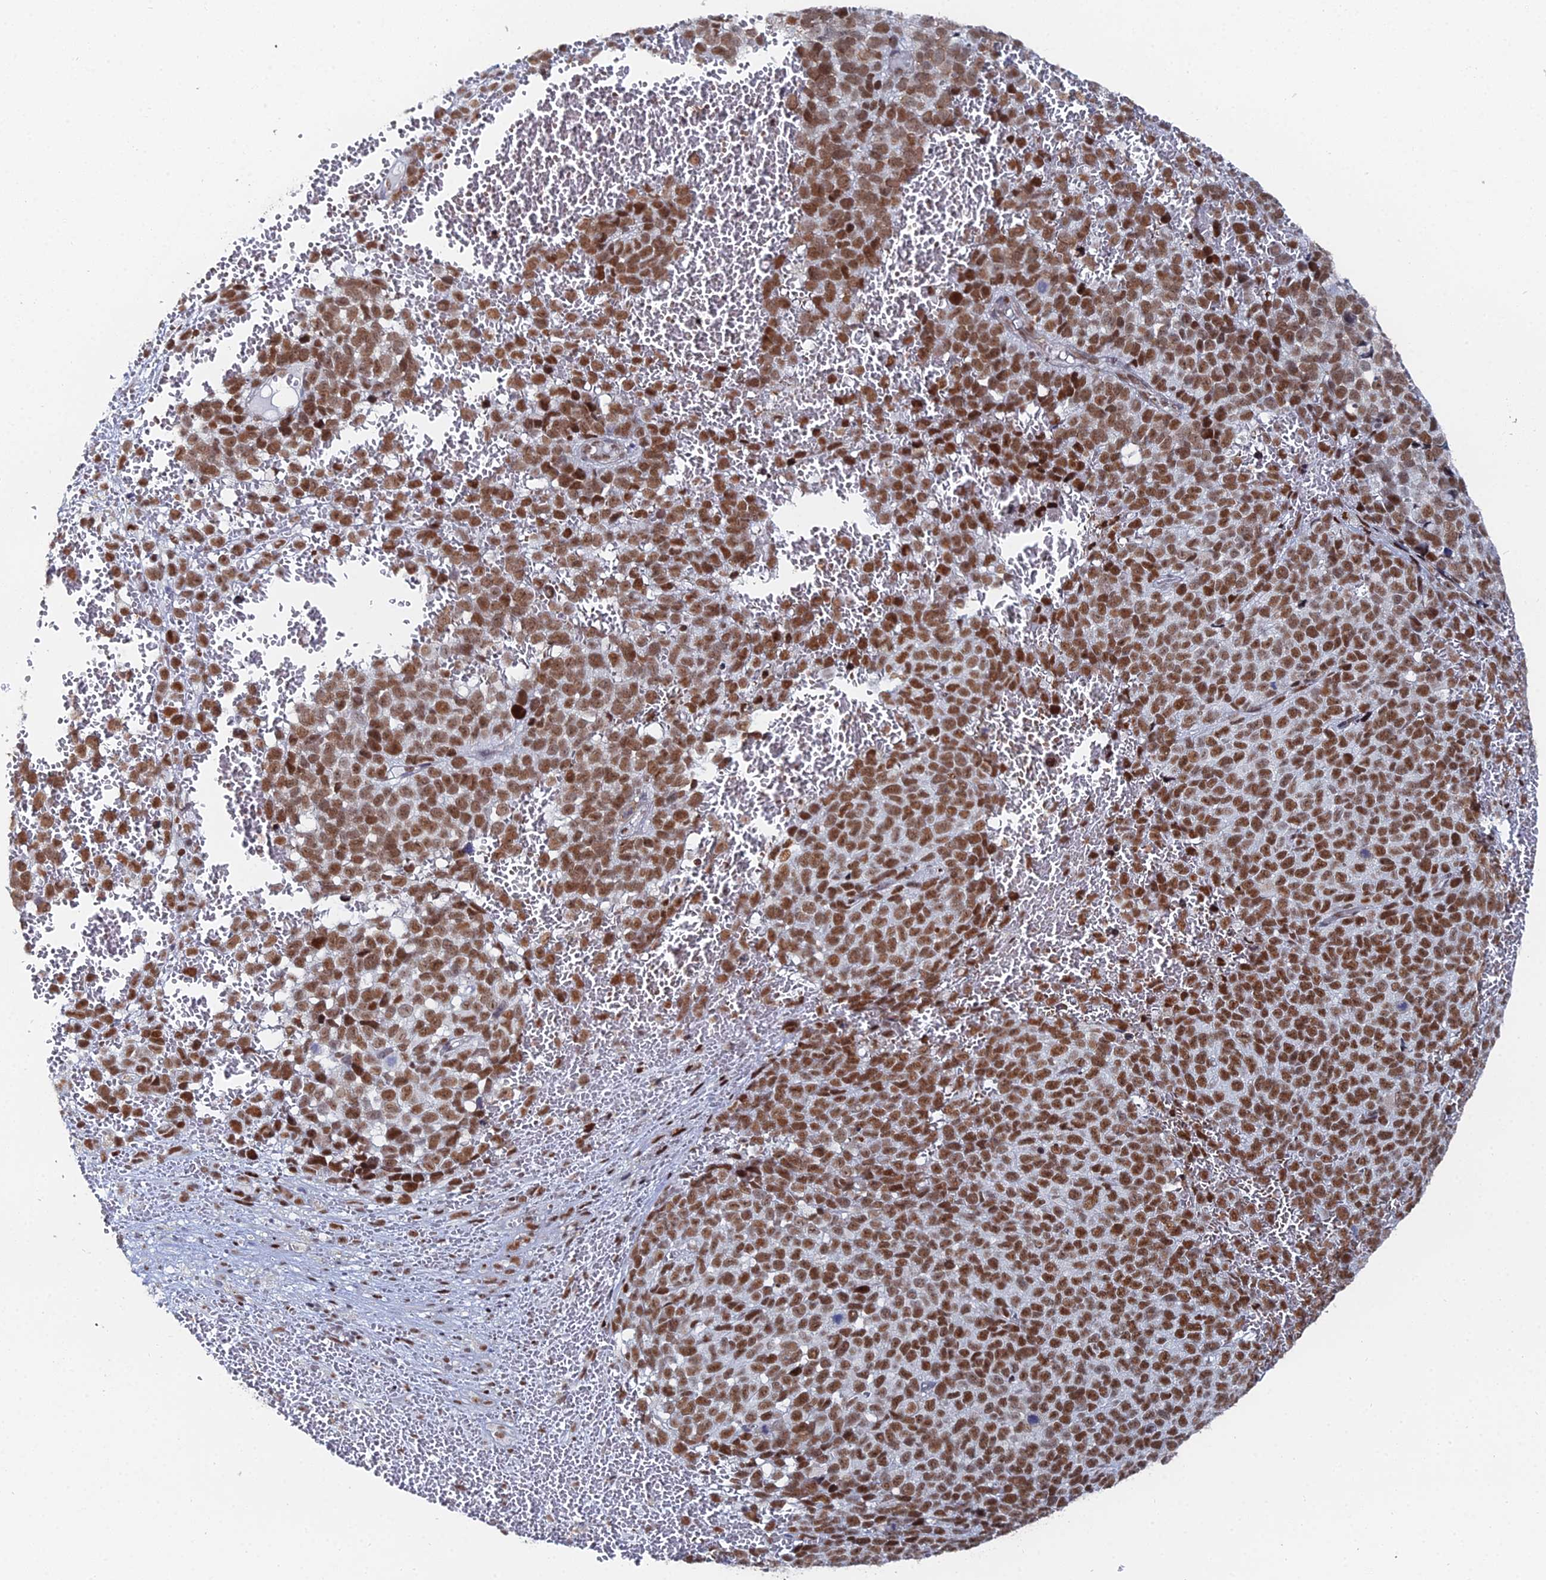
{"staining": {"intensity": "moderate", "quantity": ">75%", "location": "nuclear"}, "tissue": "melanoma", "cell_type": "Tumor cells", "image_type": "cancer", "snomed": [{"axis": "morphology", "description": "Malignant melanoma, NOS"}, {"axis": "topography", "description": "Nose, NOS"}], "caption": "Immunohistochemical staining of human melanoma displays moderate nuclear protein staining in about >75% of tumor cells.", "gene": "GSC2", "patient": {"sex": "female", "age": 48}}